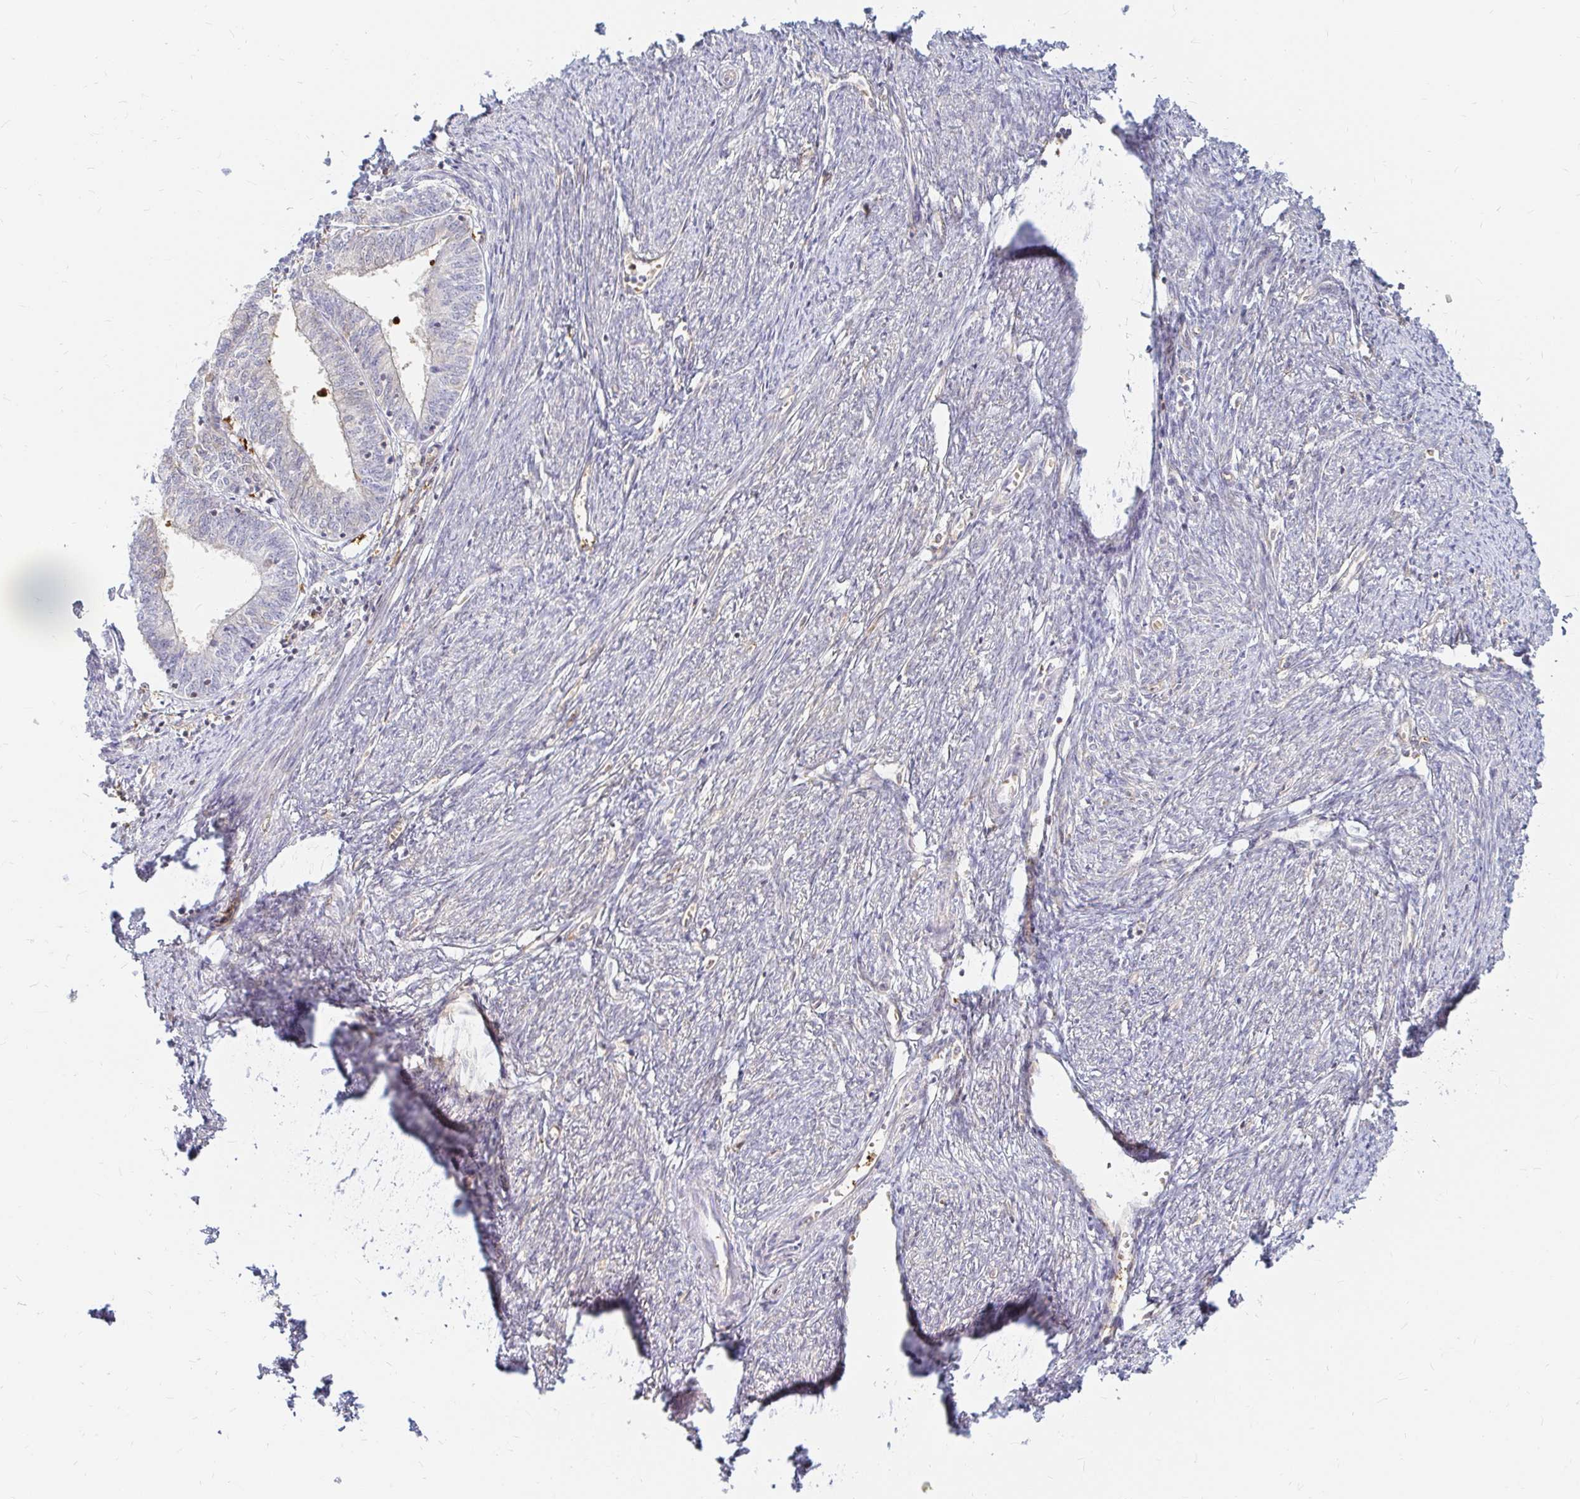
{"staining": {"intensity": "negative", "quantity": "none", "location": "none"}, "tissue": "endometrial cancer", "cell_type": "Tumor cells", "image_type": "cancer", "snomed": [{"axis": "morphology", "description": "Adenocarcinoma, NOS"}, {"axis": "topography", "description": "Endometrium"}], "caption": "Immunohistochemistry of adenocarcinoma (endometrial) reveals no staining in tumor cells.", "gene": "CAST", "patient": {"sex": "female", "age": 61}}